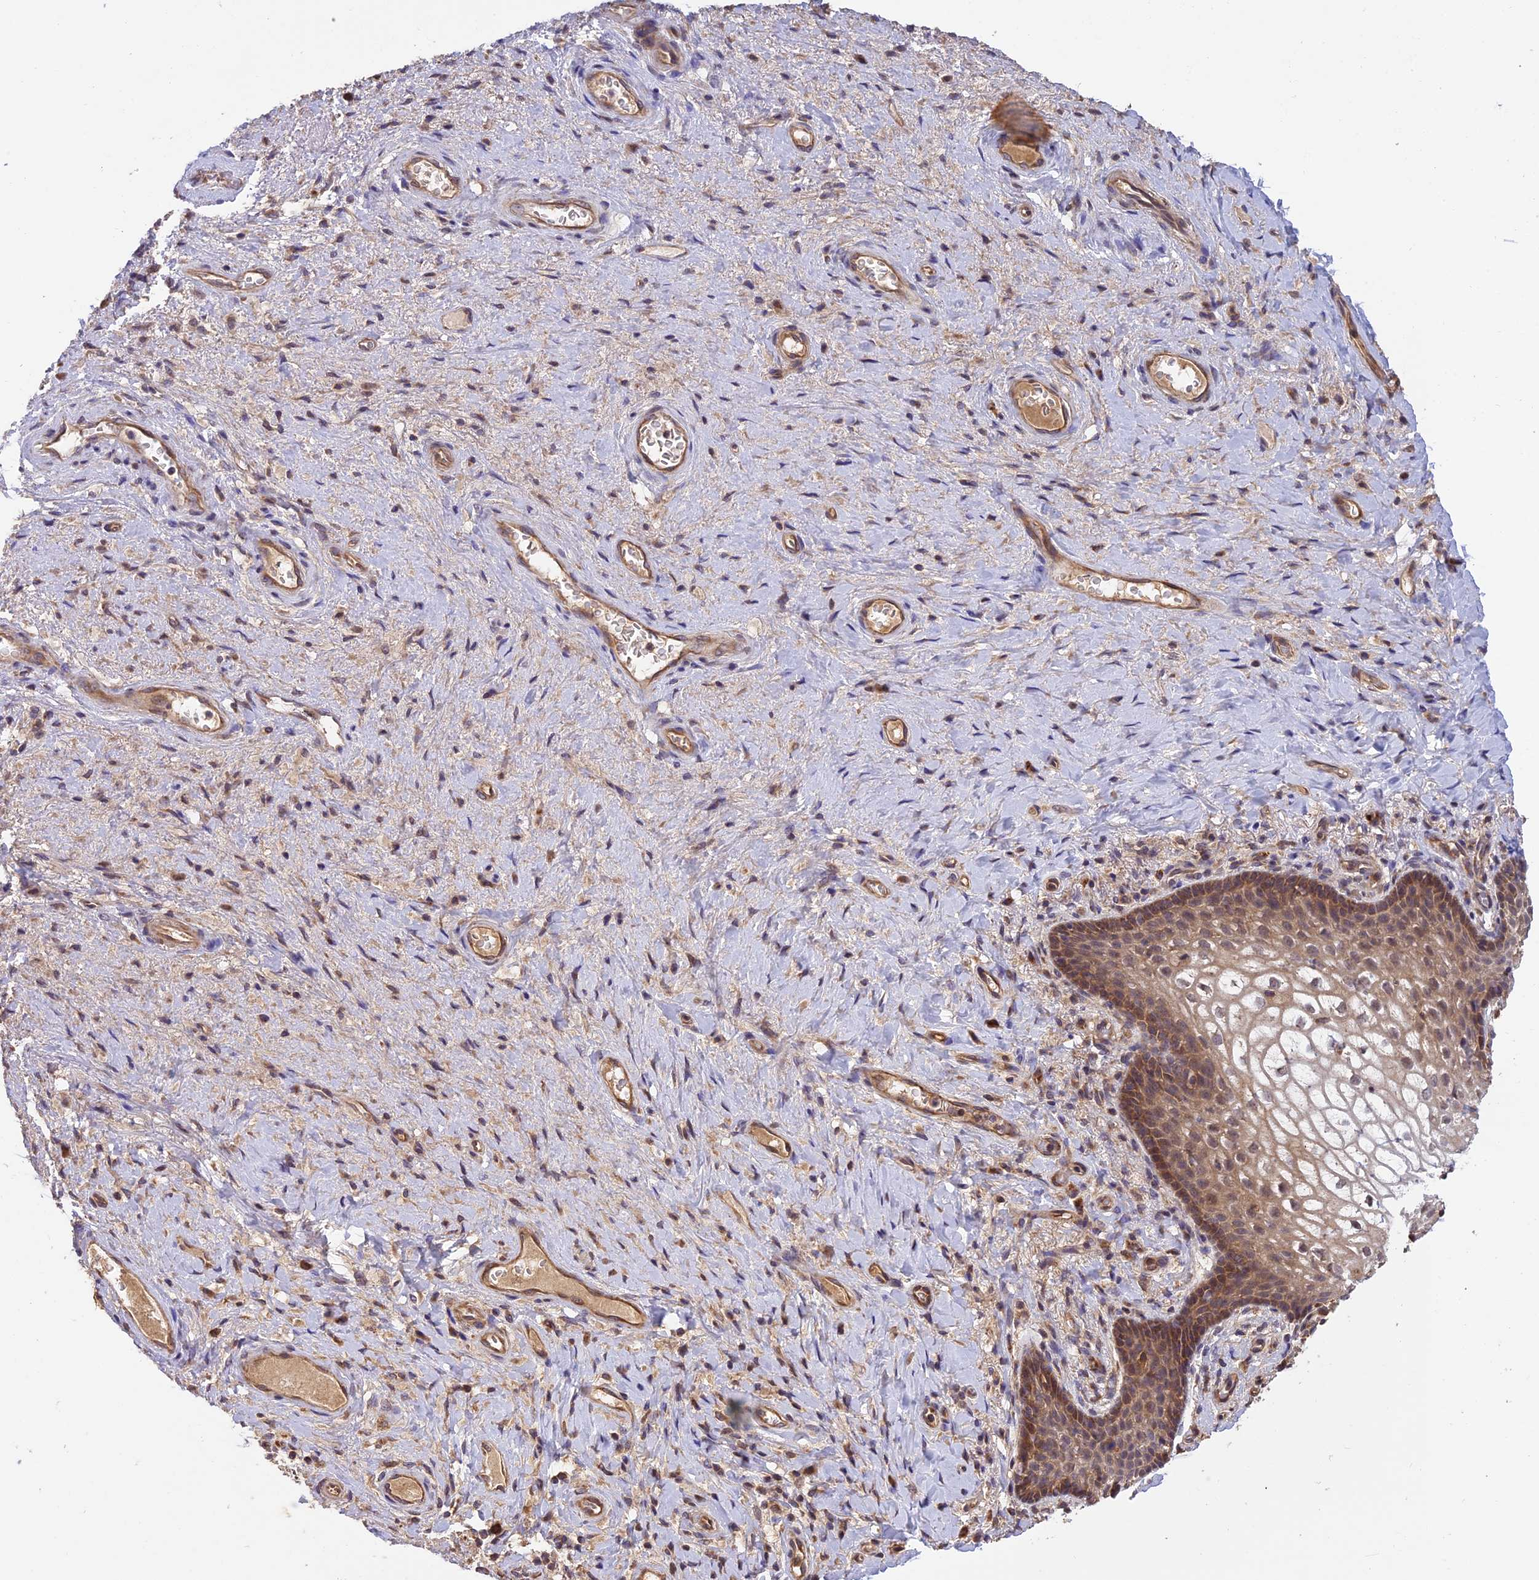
{"staining": {"intensity": "moderate", "quantity": "25%-75%", "location": "cytoplasmic/membranous"}, "tissue": "vagina", "cell_type": "Squamous epithelial cells", "image_type": "normal", "snomed": [{"axis": "morphology", "description": "Normal tissue, NOS"}, {"axis": "topography", "description": "Vagina"}], "caption": "IHC photomicrograph of benign human vagina stained for a protein (brown), which reveals medium levels of moderate cytoplasmic/membranous staining in approximately 25%-75% of squamous epithelial cells.", "gene": "MNS1", "patient": {"sex": "female", "age": 60}}